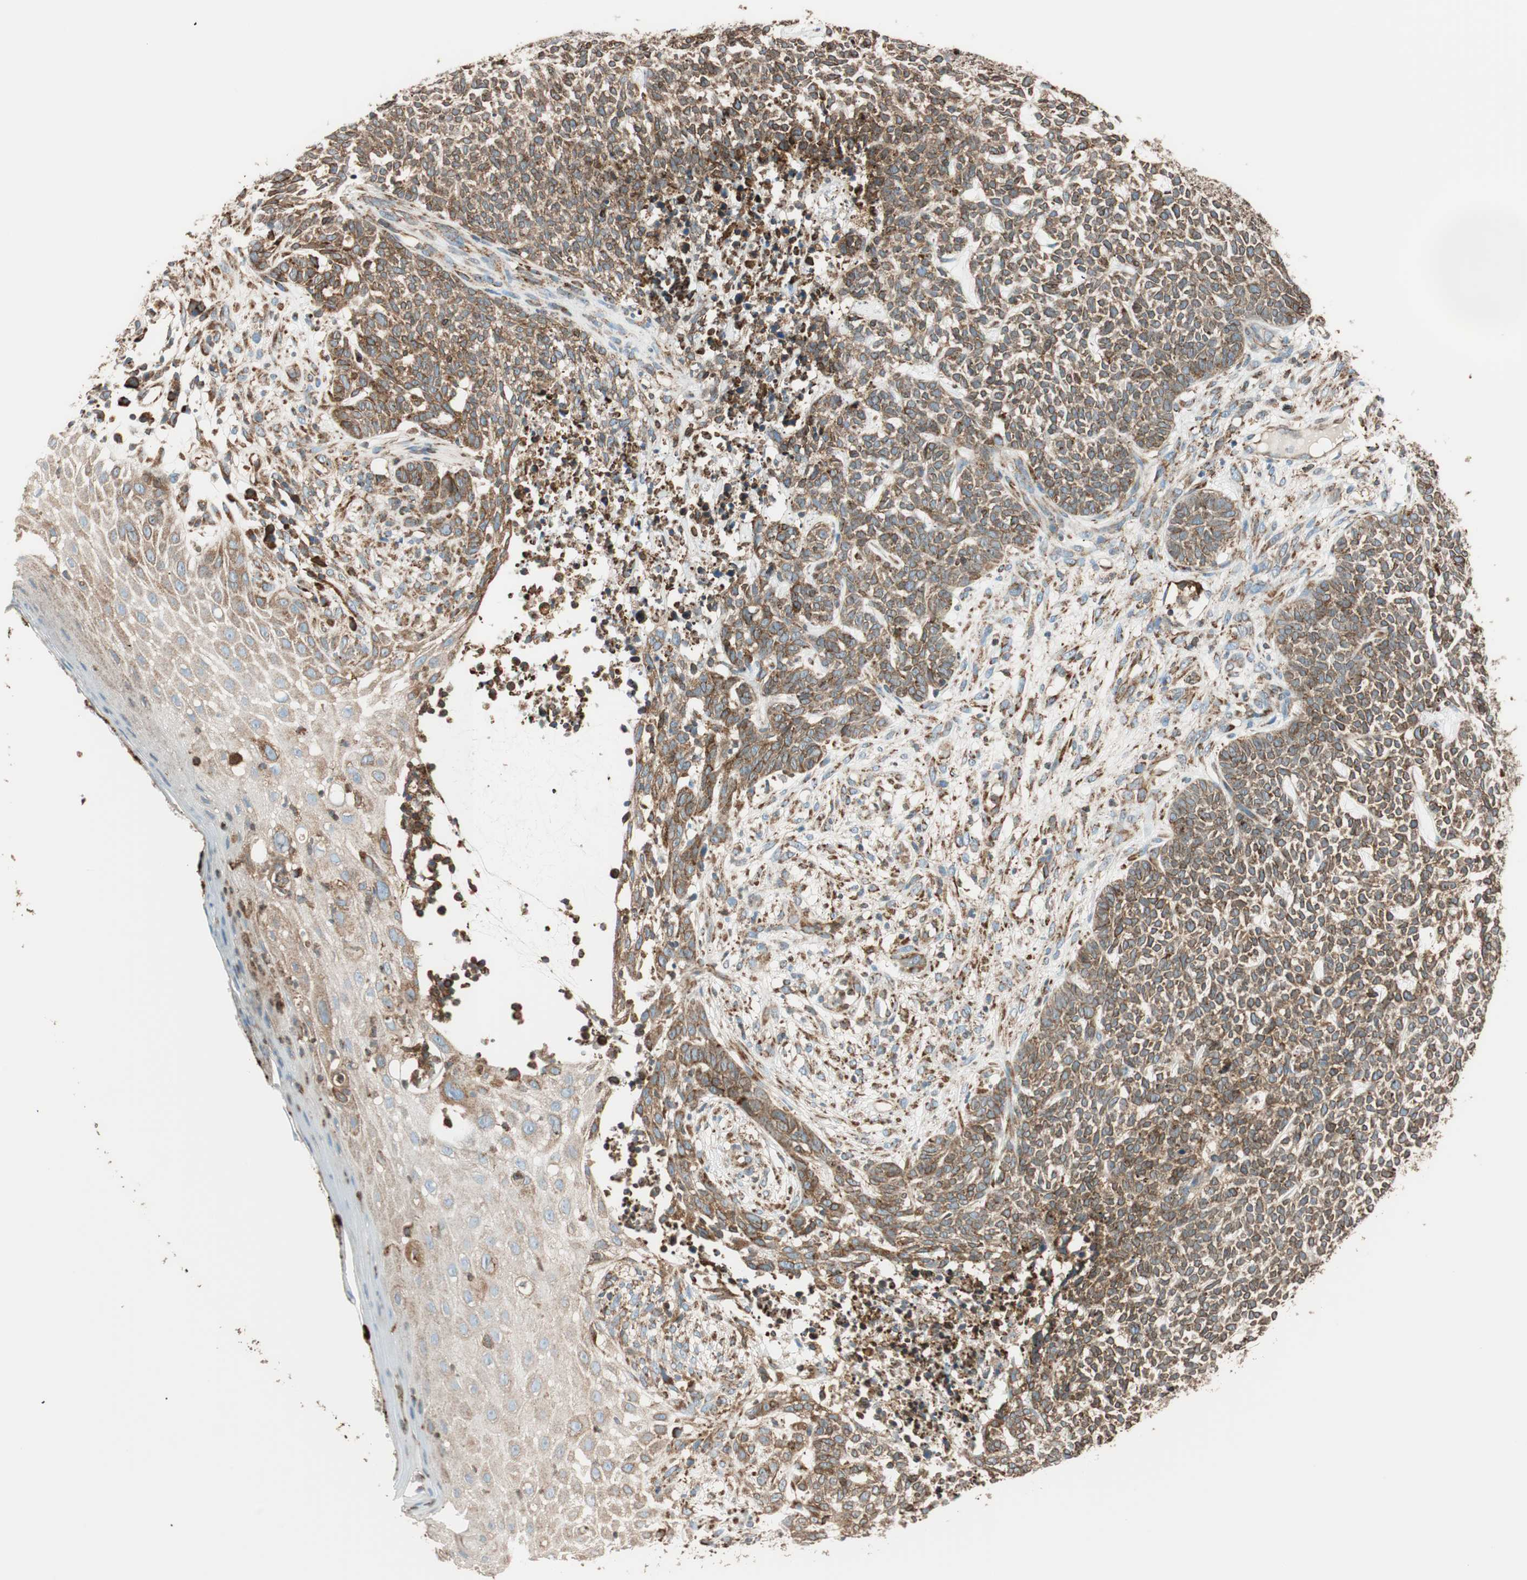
{"staining": {"intensity": "moderate", "quantity": ">75%", "location": "cytoplasmic/membranous"}, "tissue": "skin cancer", "cell_type": "Tumor cells", "image_type": "cancer", "snomed": [{"axis": "morphology", "description": "Basal cell carcinoma"}, {"axis": "topography", "description": "Skin"}], "caption": "An image of human basal cell carcinoma (skin) stained for a protein shows moderate cytoplasmic/membranous brown staining in tumor cells. The staining is performed using DAB brown chromogen to label protein expression. The nuclei are counter-stained blue using hematoxylin.", "gene": "PRKCSH", "patient": {"sex": "female", "age": 84}}